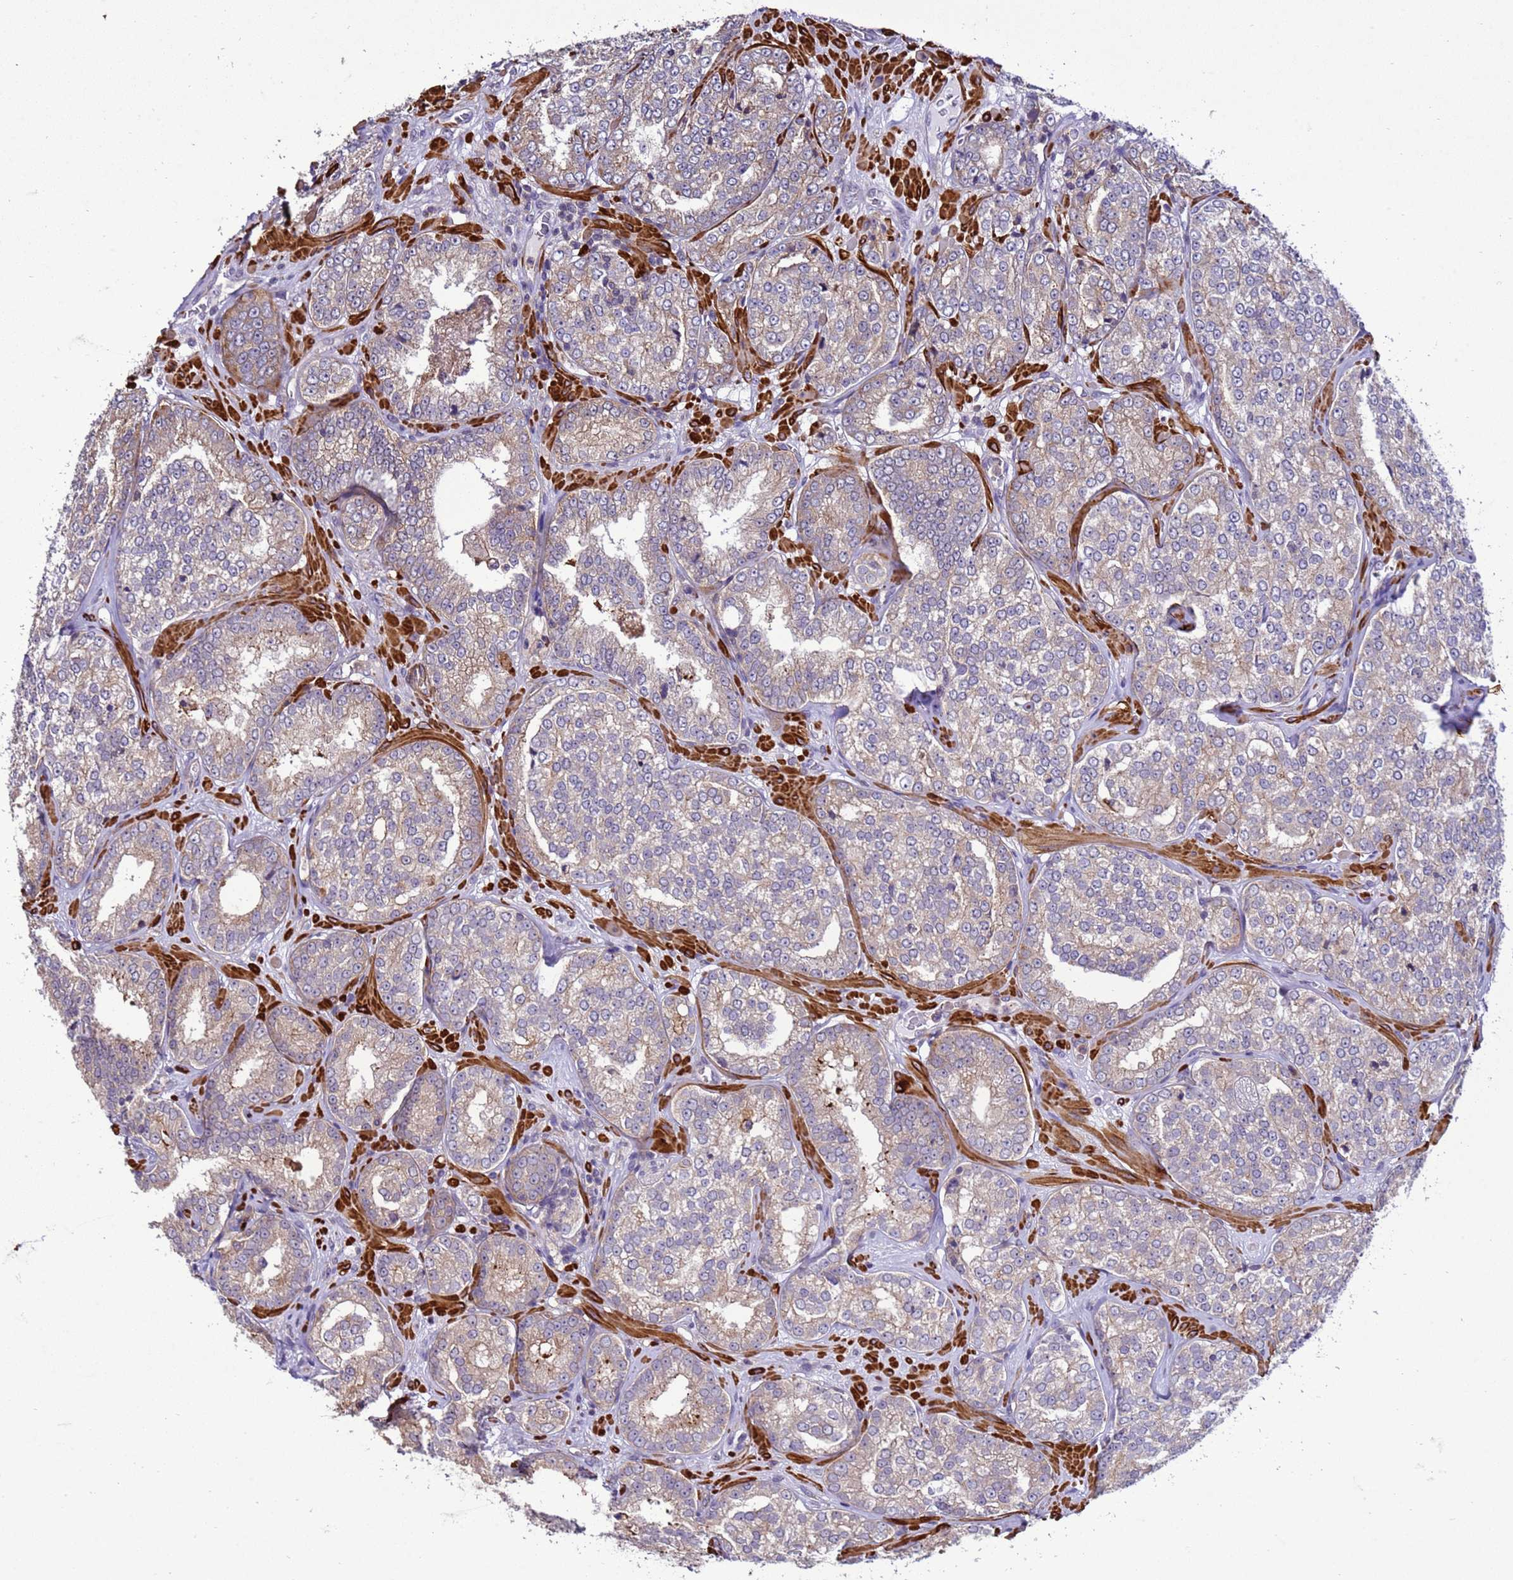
{"staining": {"intensity": "weak", "quantity": "25%-75%", "location": "cytoplasmic/membranous"}, "tissue": "prostate cancer", "cell_type": "Tumor cells", "image_type": "cancer", "snomed": [{"axis": "morphology", "description": "Normal tissue, NOS"}, {"axis": "morphology", "description": "Adenocarcinoma, High grade"}, {"axis": "topography", "description": "Prostate"}], "caption": "Adenocarcinoma (high-grade) (prostate) stained with DAB immunohistochemistry (IHC) reveals low levels of weak cytoplasmic/membranous staining in approximately 25%-75% of tumor cells.", "gene": "GEN1", "patient": {"sex": "male", "age": 83}}